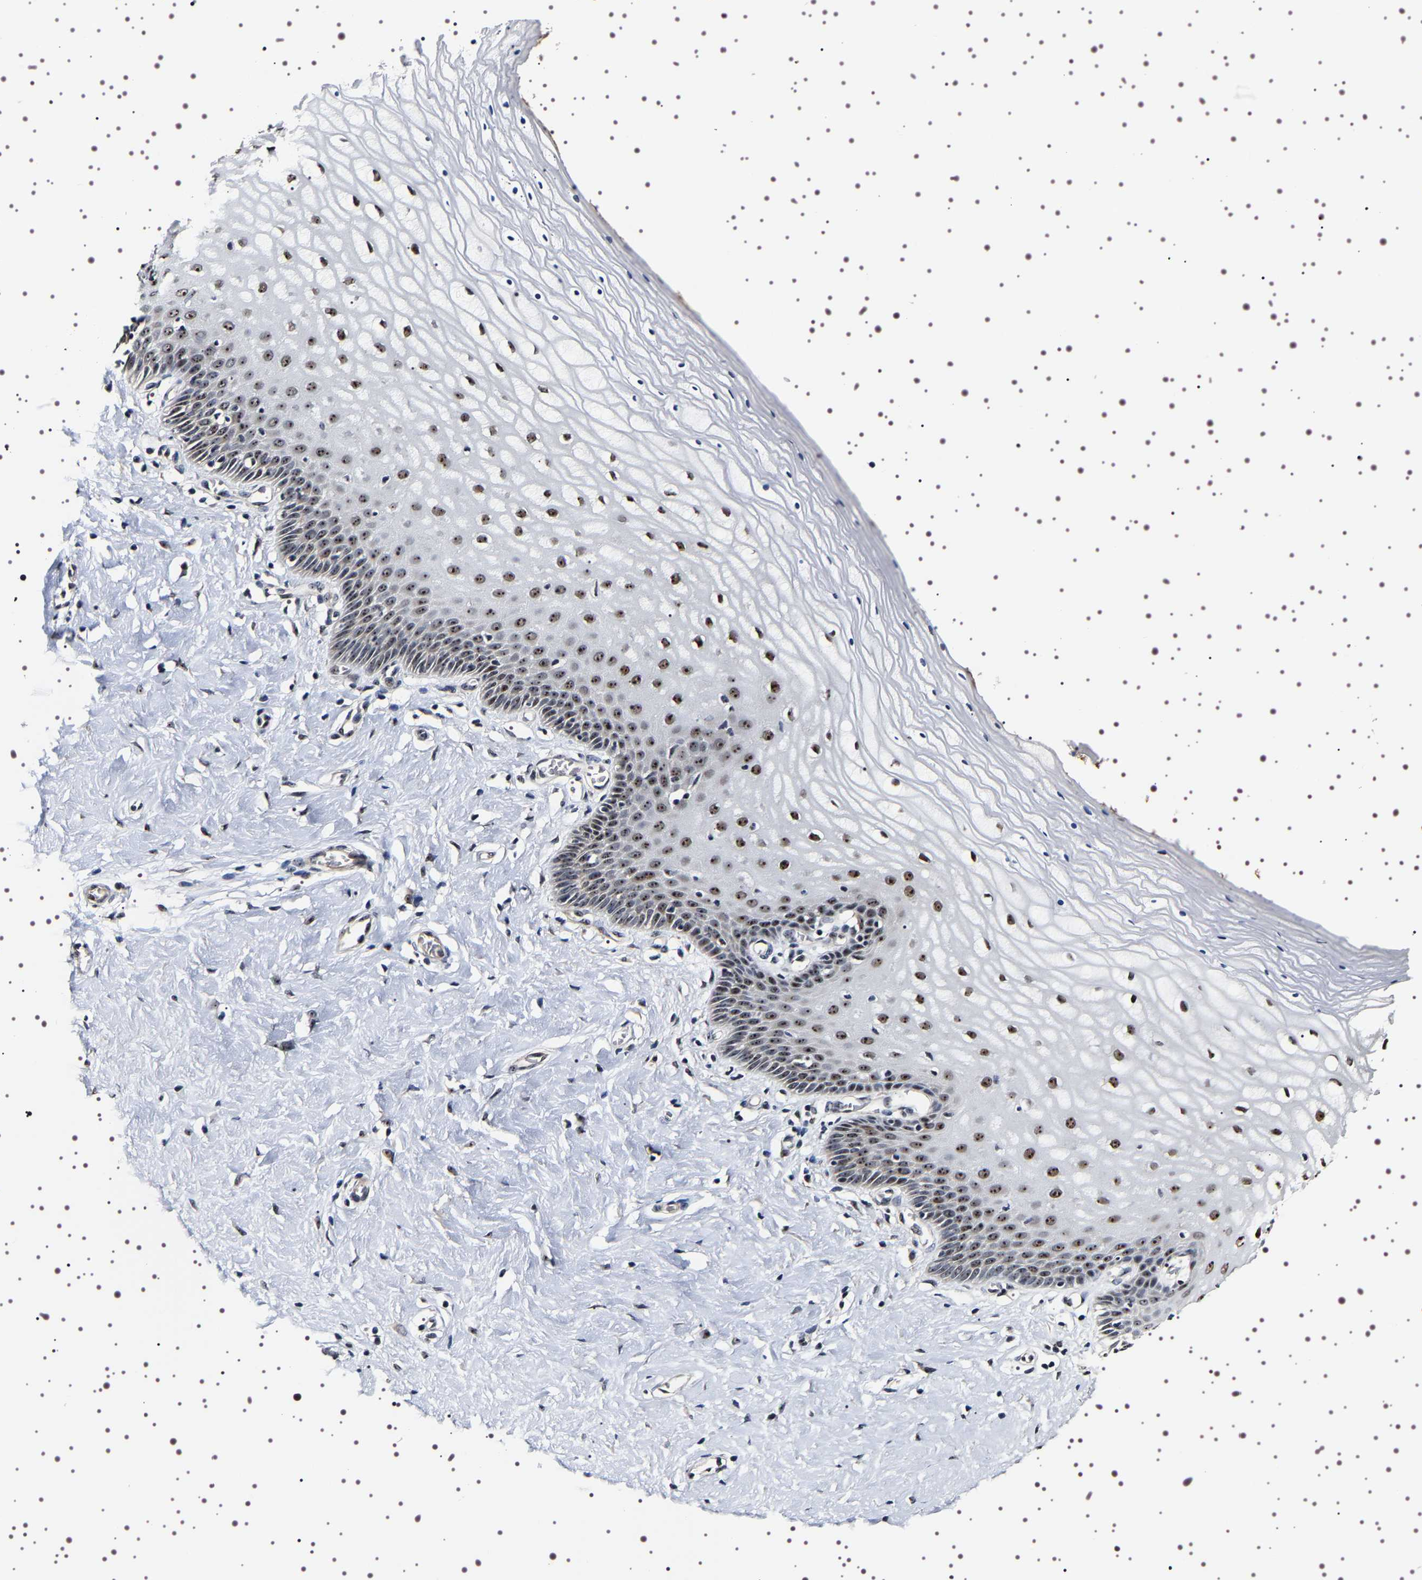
{"staining": {"intensity": "moderate", "quantity": "25%-75%", "location": "nuclear"}, "tissue": "cervix", "cell_type": "Squamous epithelial cells", "image_type": "normal", "snomed": [{"axis": "morphology", "description": "Normal tissue, NOS"}, {"axis": "topography", "description": "Cervix"}], "caption": "Immunohistochemical staining of unremarkable cervix demonstrates 25%-75% levels of moderate nuclear protein staining in approximately 25%-75% of squamous epithelial cells.", "gene": "GNL3", "patient": {"sex": "female", "age": 55}}